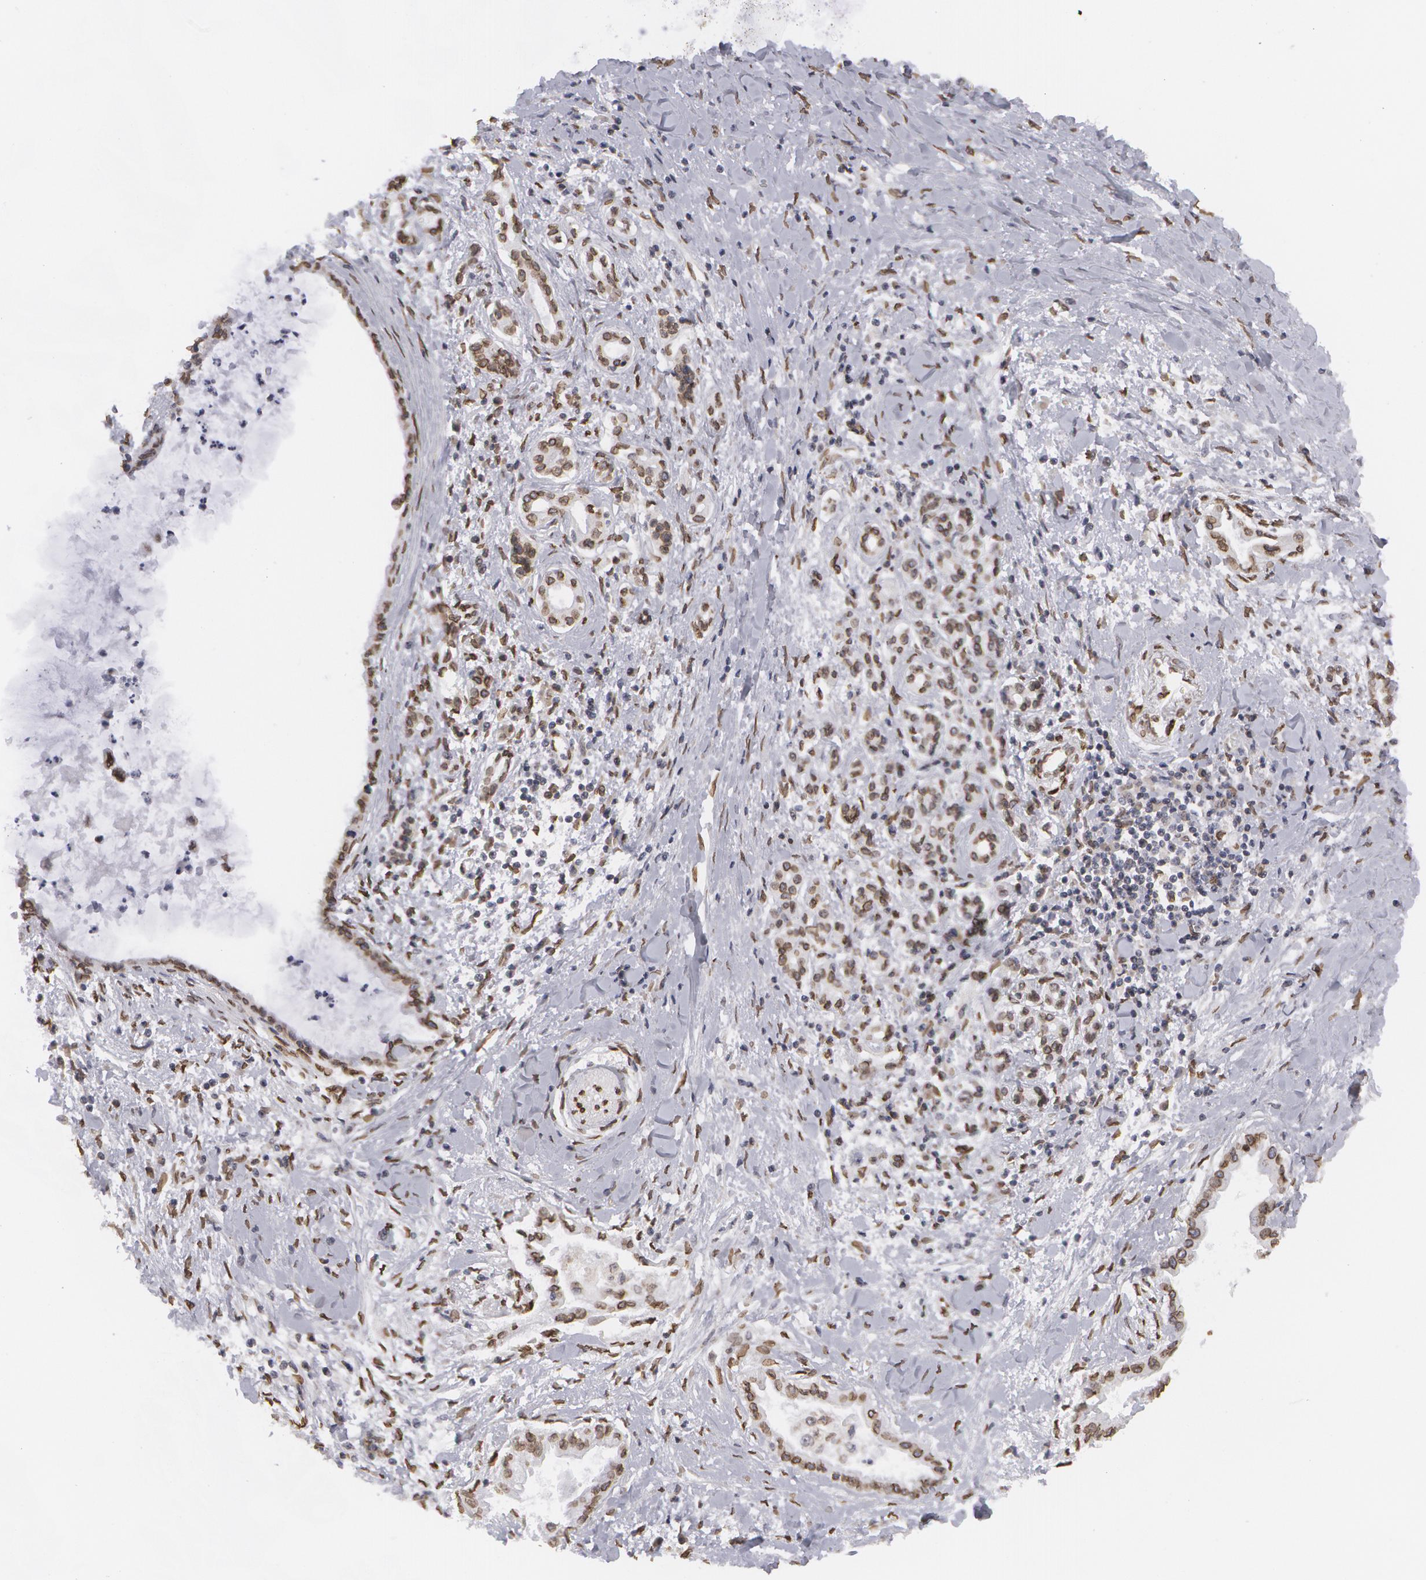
{"staining": {"intensity": "moderate", "quantity": "25%-75%", "location": "nuclear"}, "tissue": "pancreatic cancer", "cell_type": "Tumor cells", "image_type": "cancer", "snomed": [{"axis": "morphology", "description": "Adenocarcinoma, NOS"}, {"axis": "topography", "description": "Pancreas"}], "caption": "This micrograph exhibits IHC staining of adenocarcinoma (pancreatic), with medium moderate nuclear positivity in about 25%-75% of tumor cells.", "gene": "EMD", "patient": {"sex": "female", "age": 64}}